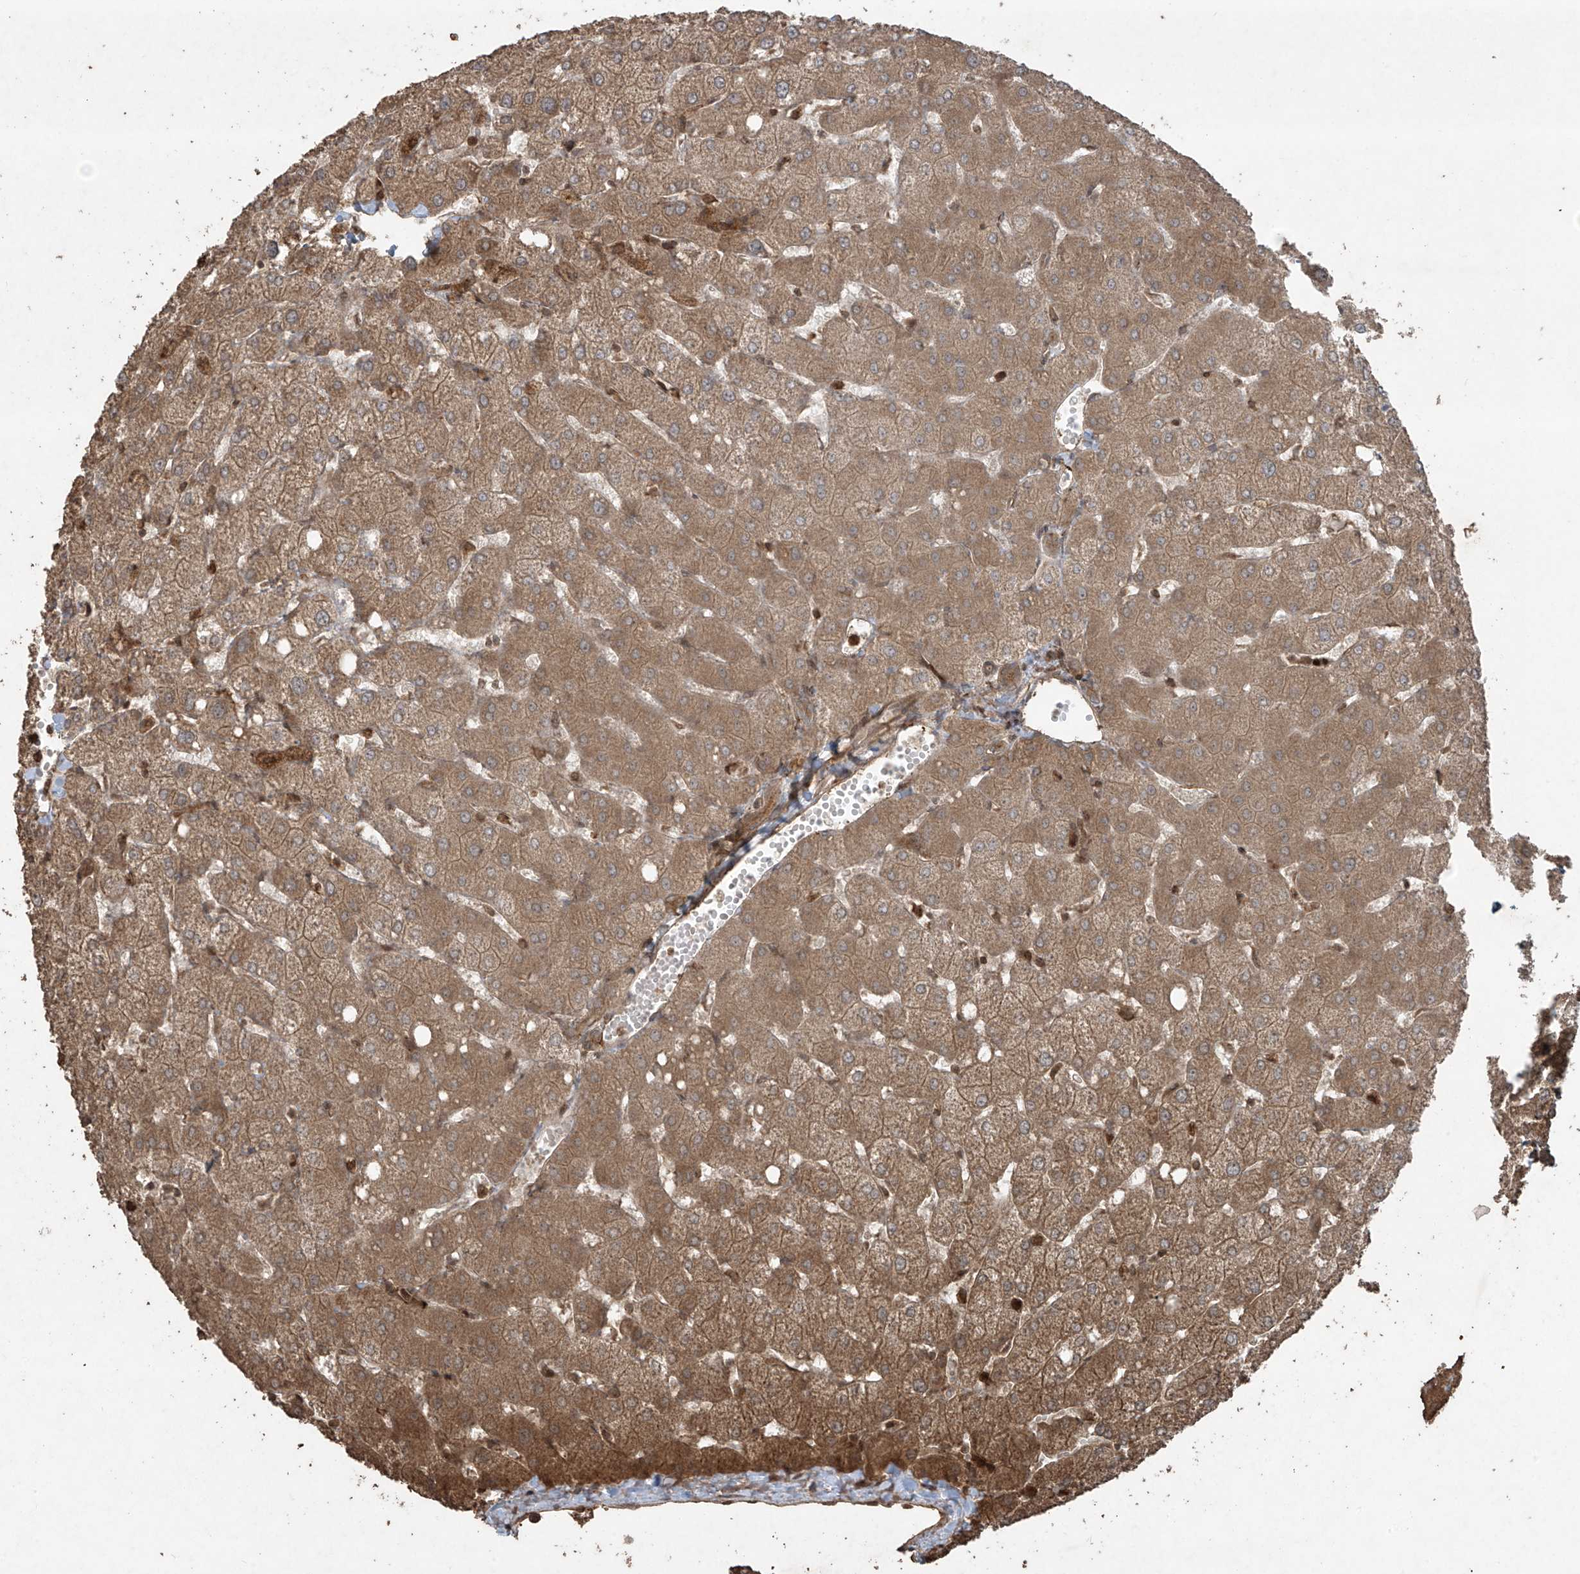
{"staining": {"intensity": "moderate", "quantity": ">75%", "location": "cytoplasmic/membranous"}, "tissue": "liver", "cell_type": "Cholangiocytes", "image_type": "normal", "snomed": [{"axis": "morphology", "description": "Normal tissue, NOS"}, {"axis": "topography", "description": "Liver"}], "caption": "IHC (DAB) staining of unremarkable liver reveals moderate cytoplasmic/membranous protein positivity in approximately >75% of cholangiocytes. (brown staining indicates protein expression, while blue staining denotes nuclei).", "gene": "PGPEP1", "patient": {"sex": "female", "age": 54}}